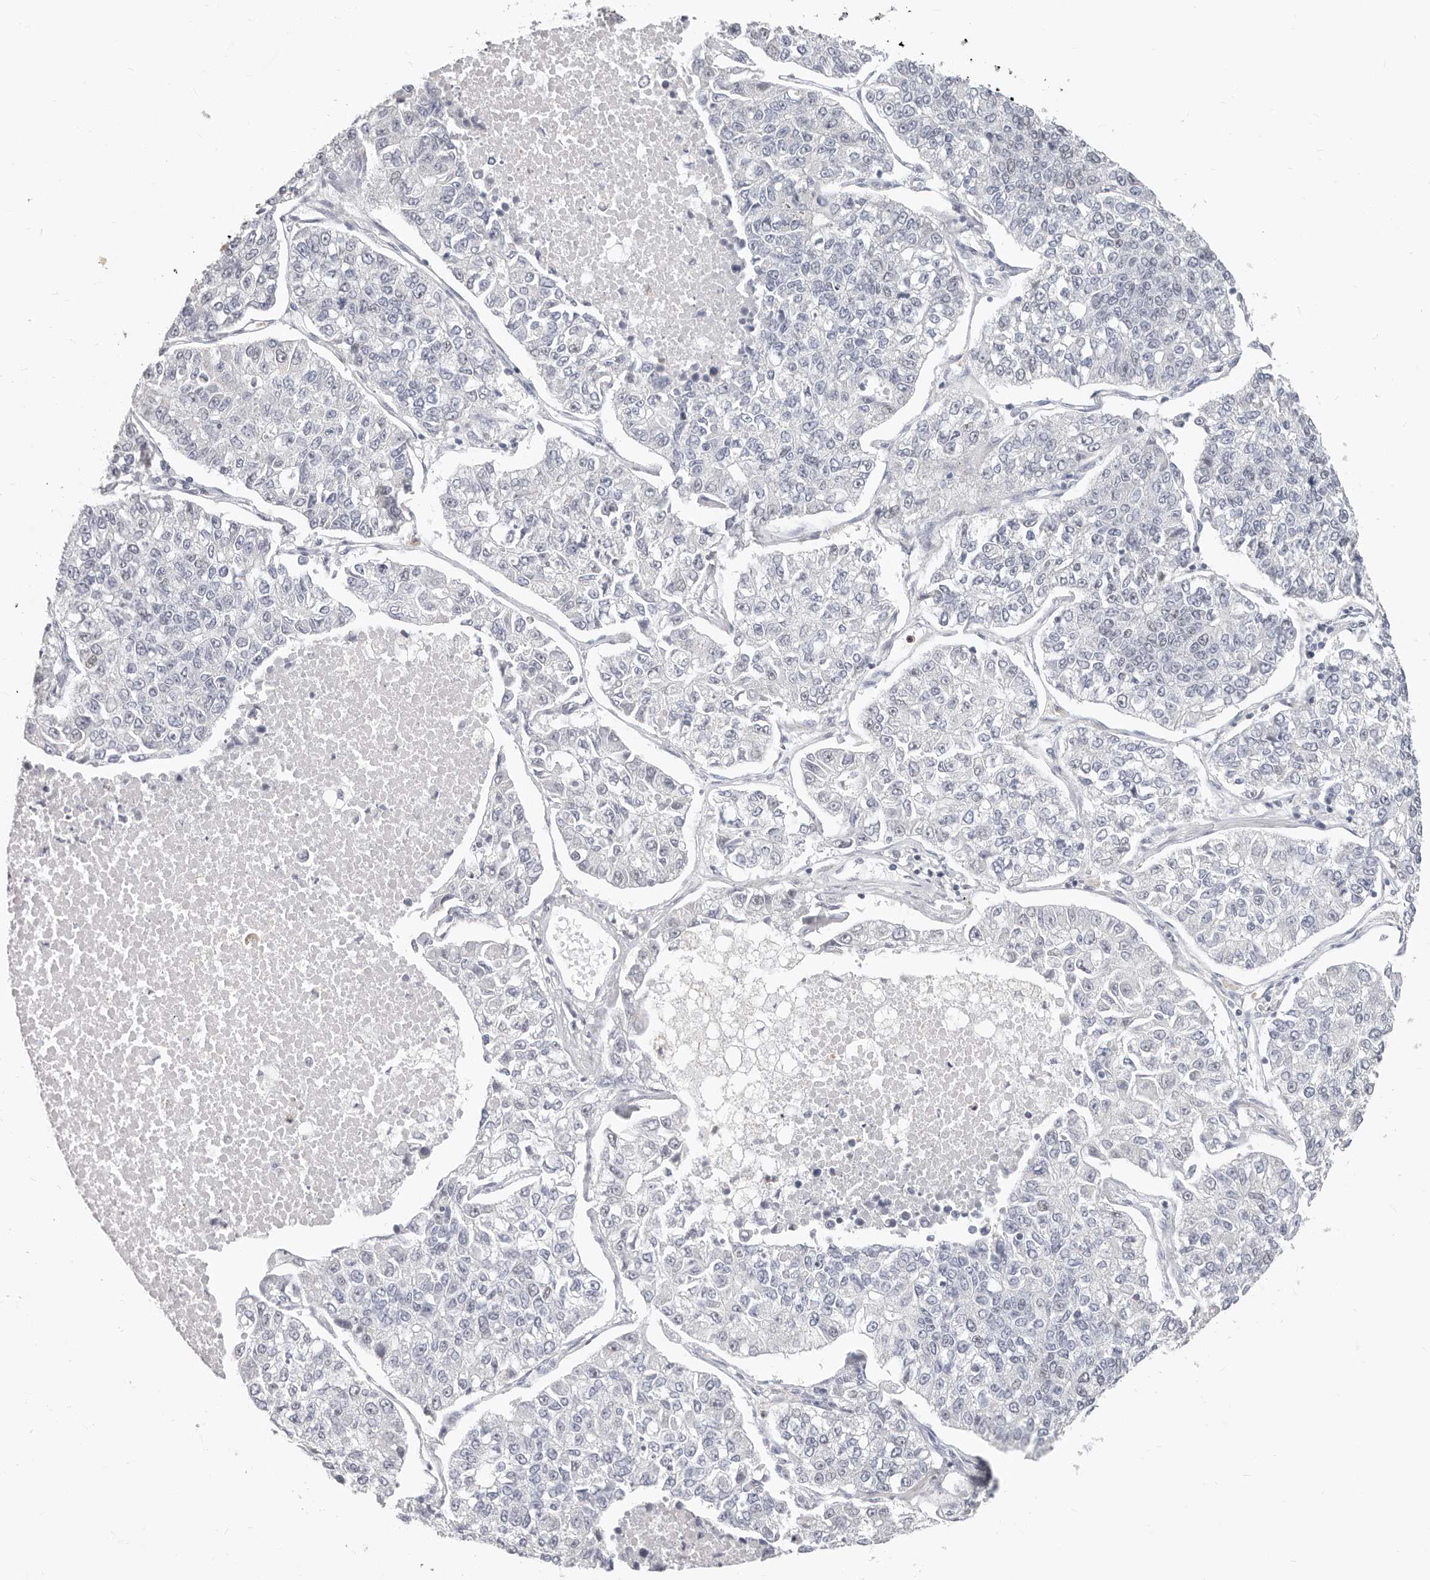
{"staining": {"intensity": "negative", "quantity": "none", "location": "none"}, "tissue": "lung cancer", "cell_type": "Tumor cells", "image_type": "cancer", "snomed": [{"axis": "morphology", "description": "Adenocarcinoma, NOS"}, {"axis": "topography", "description": "Lung"}], "caption": "The immunohistochemistry (IHC) histopathology image has no significant positivity in tumor cells of lung cancer (adenocarcinoma) tissue. (Stains: DAB (3,3'-diaminobenzidine) immunohistochemistry (IHC) with hematoxylin counter stain, Microscopy: brightfield microscopy at high magnification).", "gene": "ASCL1", "patient": {"sex": "male", "age": 49}}